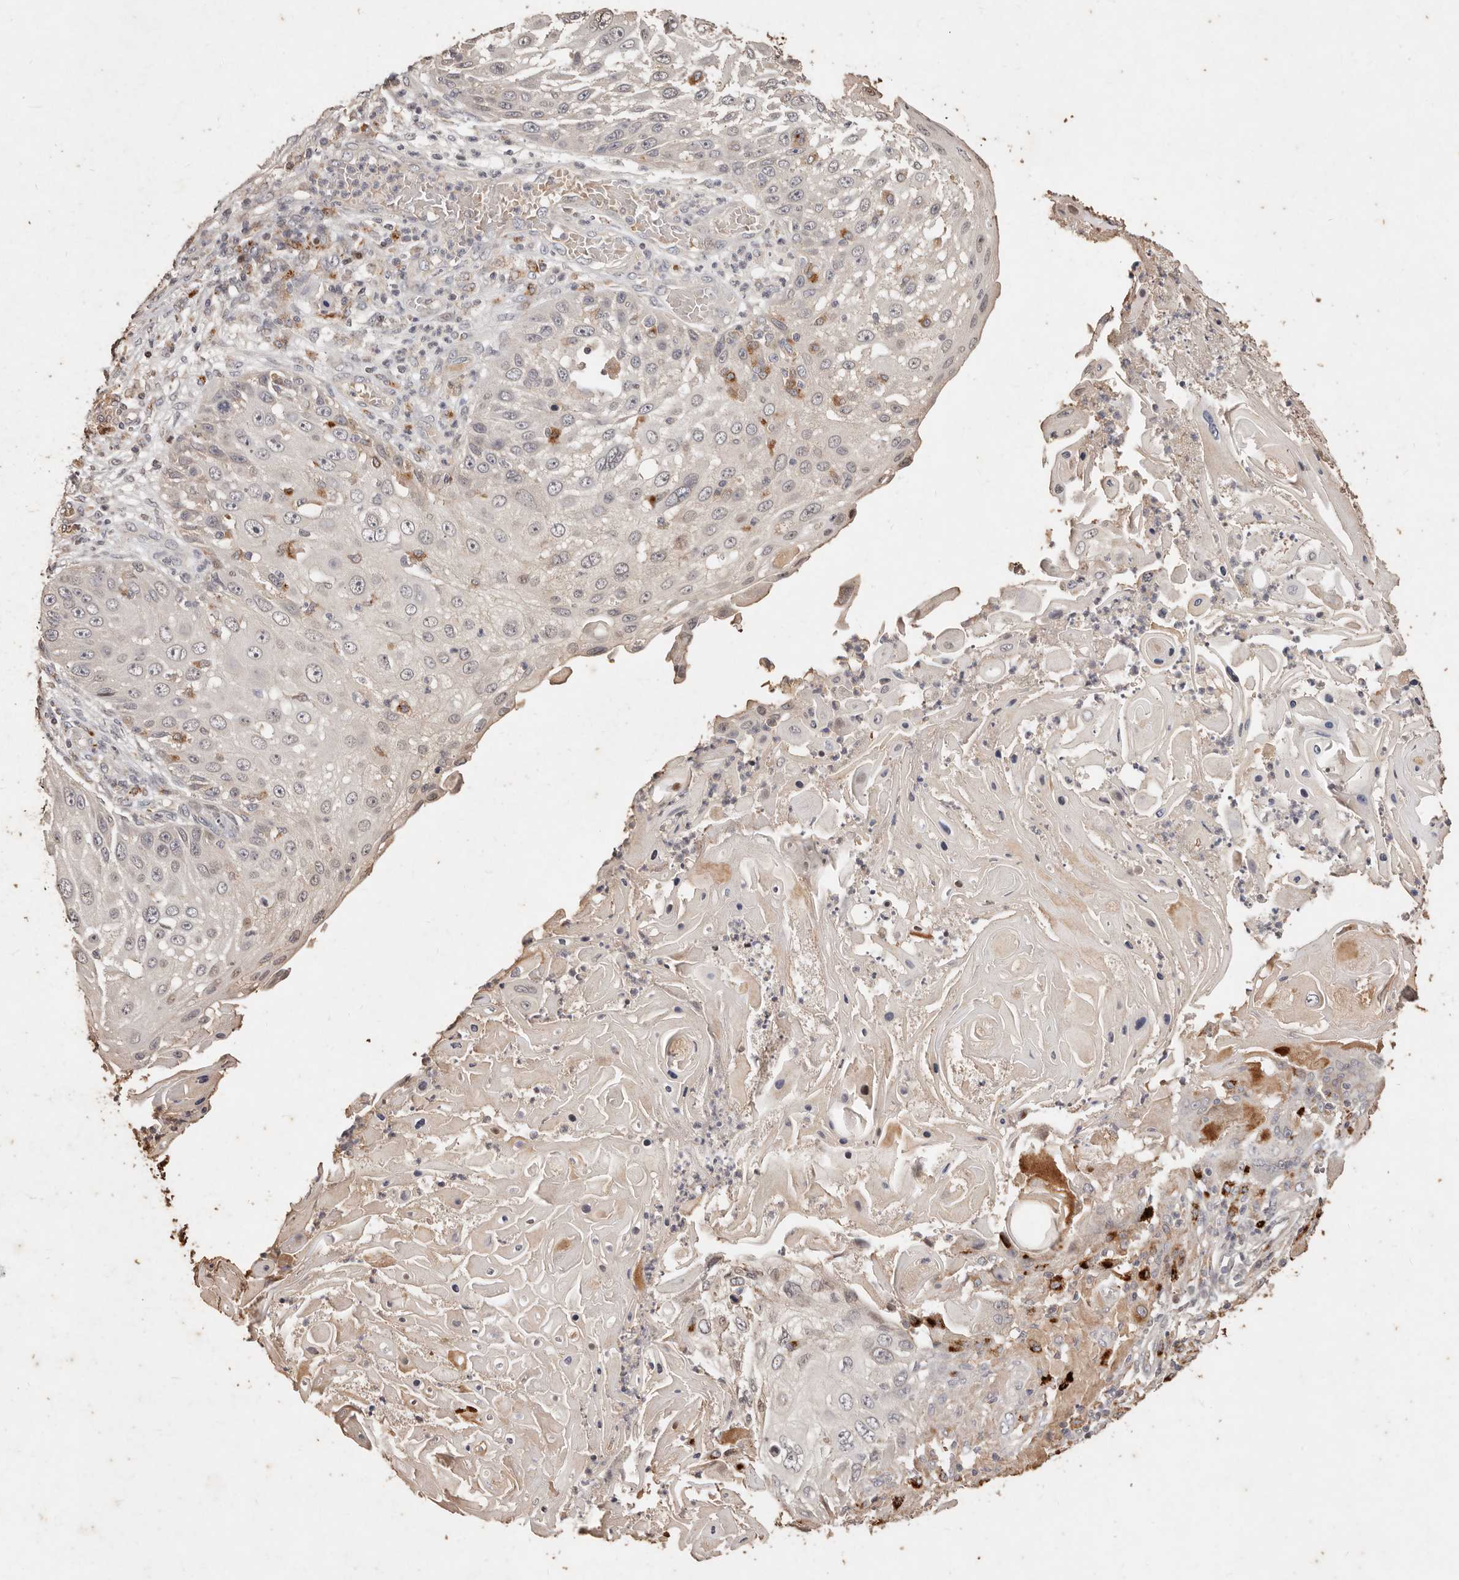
{"staining": {"intensity": "negative", "quantity": "none", "location": "none"}, "tissue": "skin cancer", "cell_type": "Tumor cells", "image_type": "cancer", "snomed": [{"axis": "morphology", "description": "Squamous cell carcinoma, NOS"}, {"axis": "topography", "description": "Skin"}], "caption": "Immunohistochemical staining of skin cancer displays no significant staining in tumor cells.", "gene": "KIF9", "patient": {"sex": "female", "age": 44}}